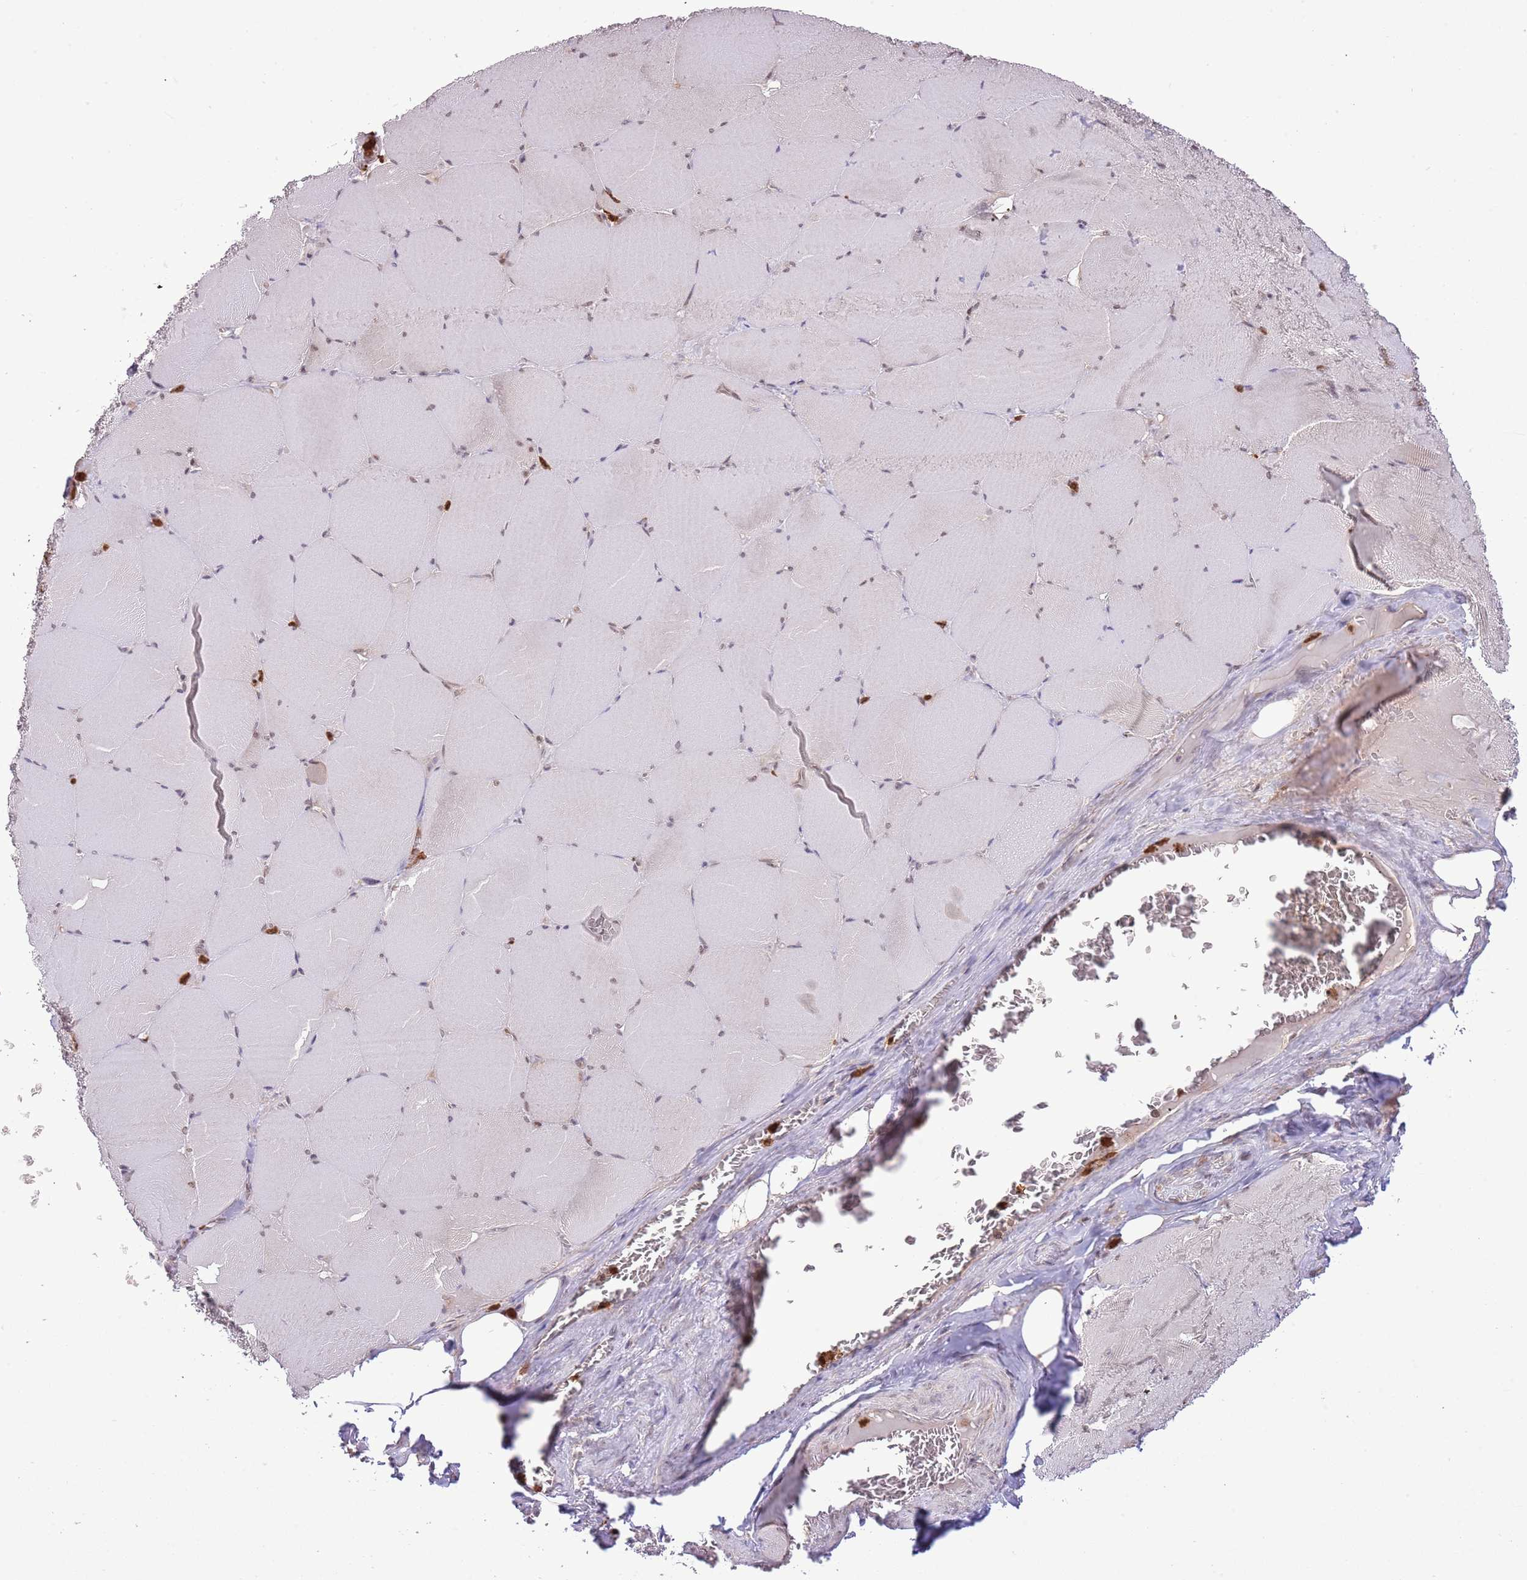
{"staining": {"intensity": "moderate", "quantity": "<25%", "location": "cytoplasmic/membranous"}, "tissue": "skeletal muscle", "cell_type": "Myocytes", "image_type": "normal", "snomed": [{"axis": "morphology", "description": "Normal tissue, NOS"}, {"axis": "topography", "description": "Skeletal muscle"}, {"axis": "topography", "description": "Head-Neck"}], "caption": "This histopathology image shows IHC staining of benign skeletal muscle, with low moderate cytoplasmic/membranous positivity in about <25% of myocytes.", "gene": "AMIGO1", "patient": {"sex": "male", "age": 66}}